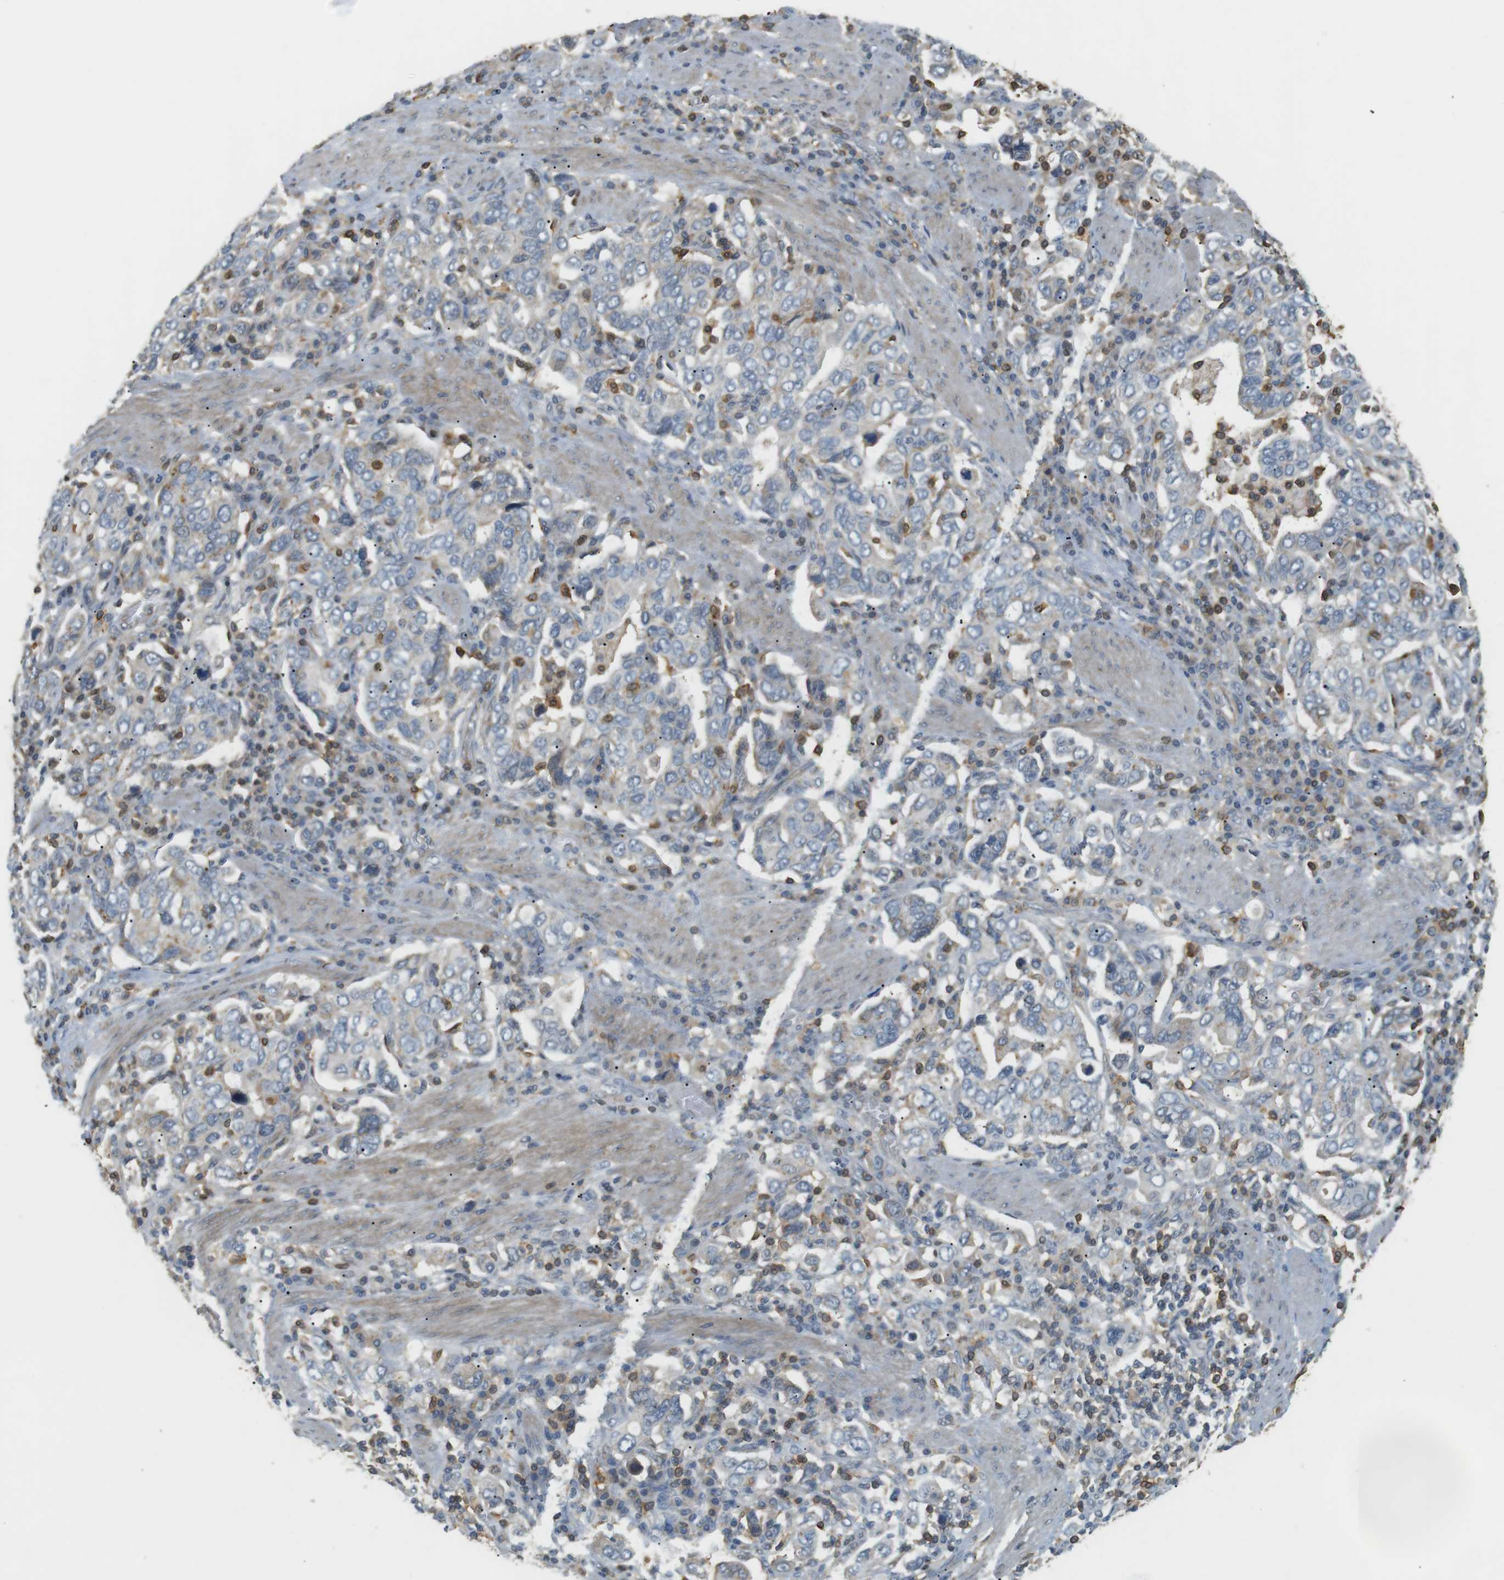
{"staining": {"intensity": "weak", "quantity": "<25%", "location": "cytoplasmic/membranous"}, "tissue": "stomach cancer", "cell_type": "Tumor cells", "image_type": "cancer", "snomed": [{"axis": "morphology", "description": "Adenocarcinoma, NOS"}, {"axis": "topography", "description": "Stomach, upper"}], "caption": "High magnification brightfield microscopy of stomach adenocarcinoma stained with DAB (3,3'-diaminobenzidine) (brown) and counterstained with hematoxylin (blue): tumor cells show no significant staining.", "gene": "P2RY1", "patient": {"sex": "male", "age": 62}}